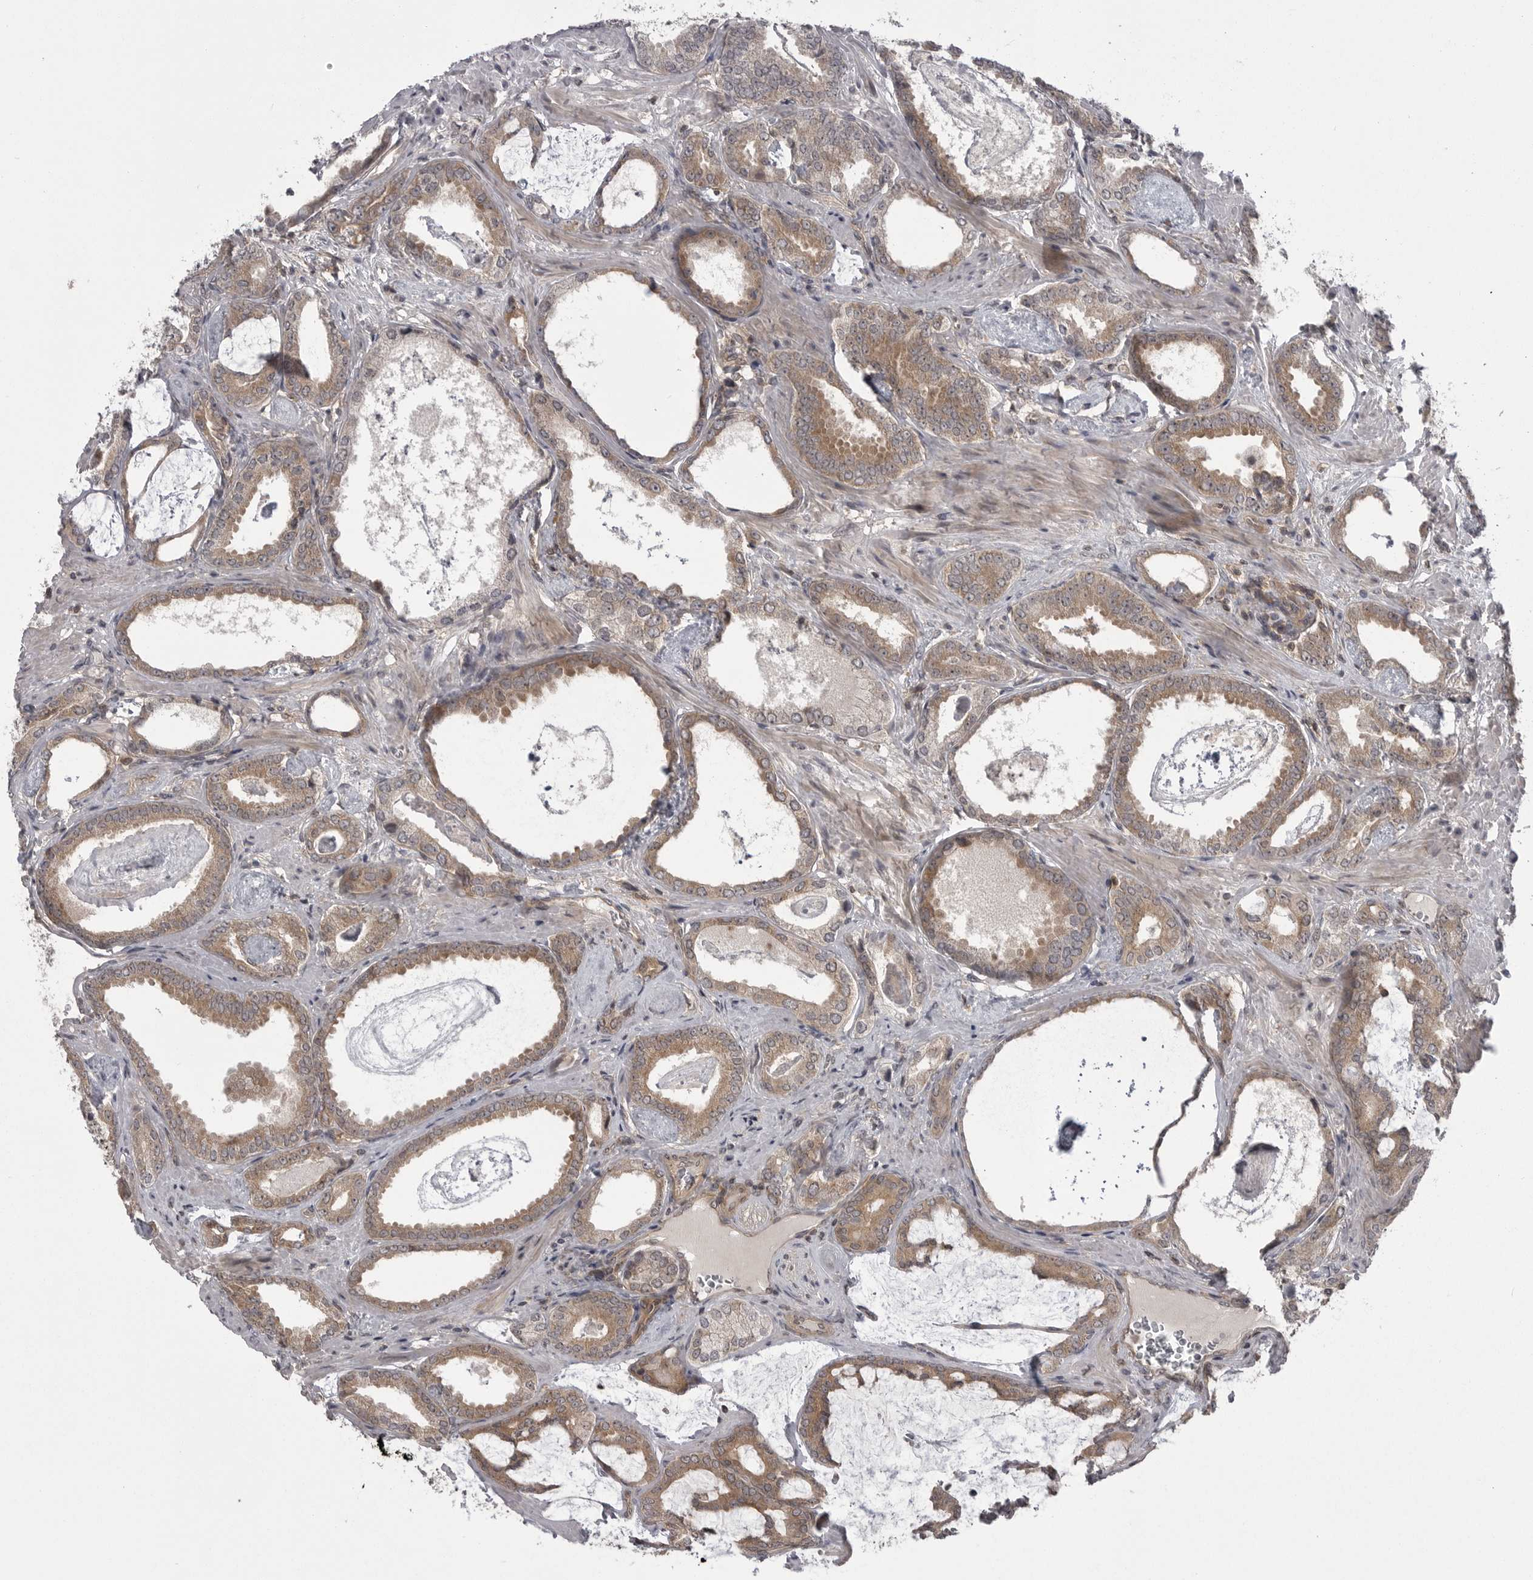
{"staining": {"intensity": "moderate", "quantity": ">75%", "location": "cytoplasmic/membranous"}, "tissue": "prostate cancer", "cell_type": "Tumor cells", "image_type": "cancer", "snomed": [{"axis": "morphology", "description": "Adenocarcinoma, Low grade"}, {"axis": "topography", "description": "Prostate"}], "caption": "Tumor cells display moderate cytoplasmic/membranous positivity in about >75% of cells in prostate low-grade adenocarcinoma. (IHC, brightfield microscopy, high magnification).", "gene": "STK24", "patient": {"sex": "male", "age": 71}}